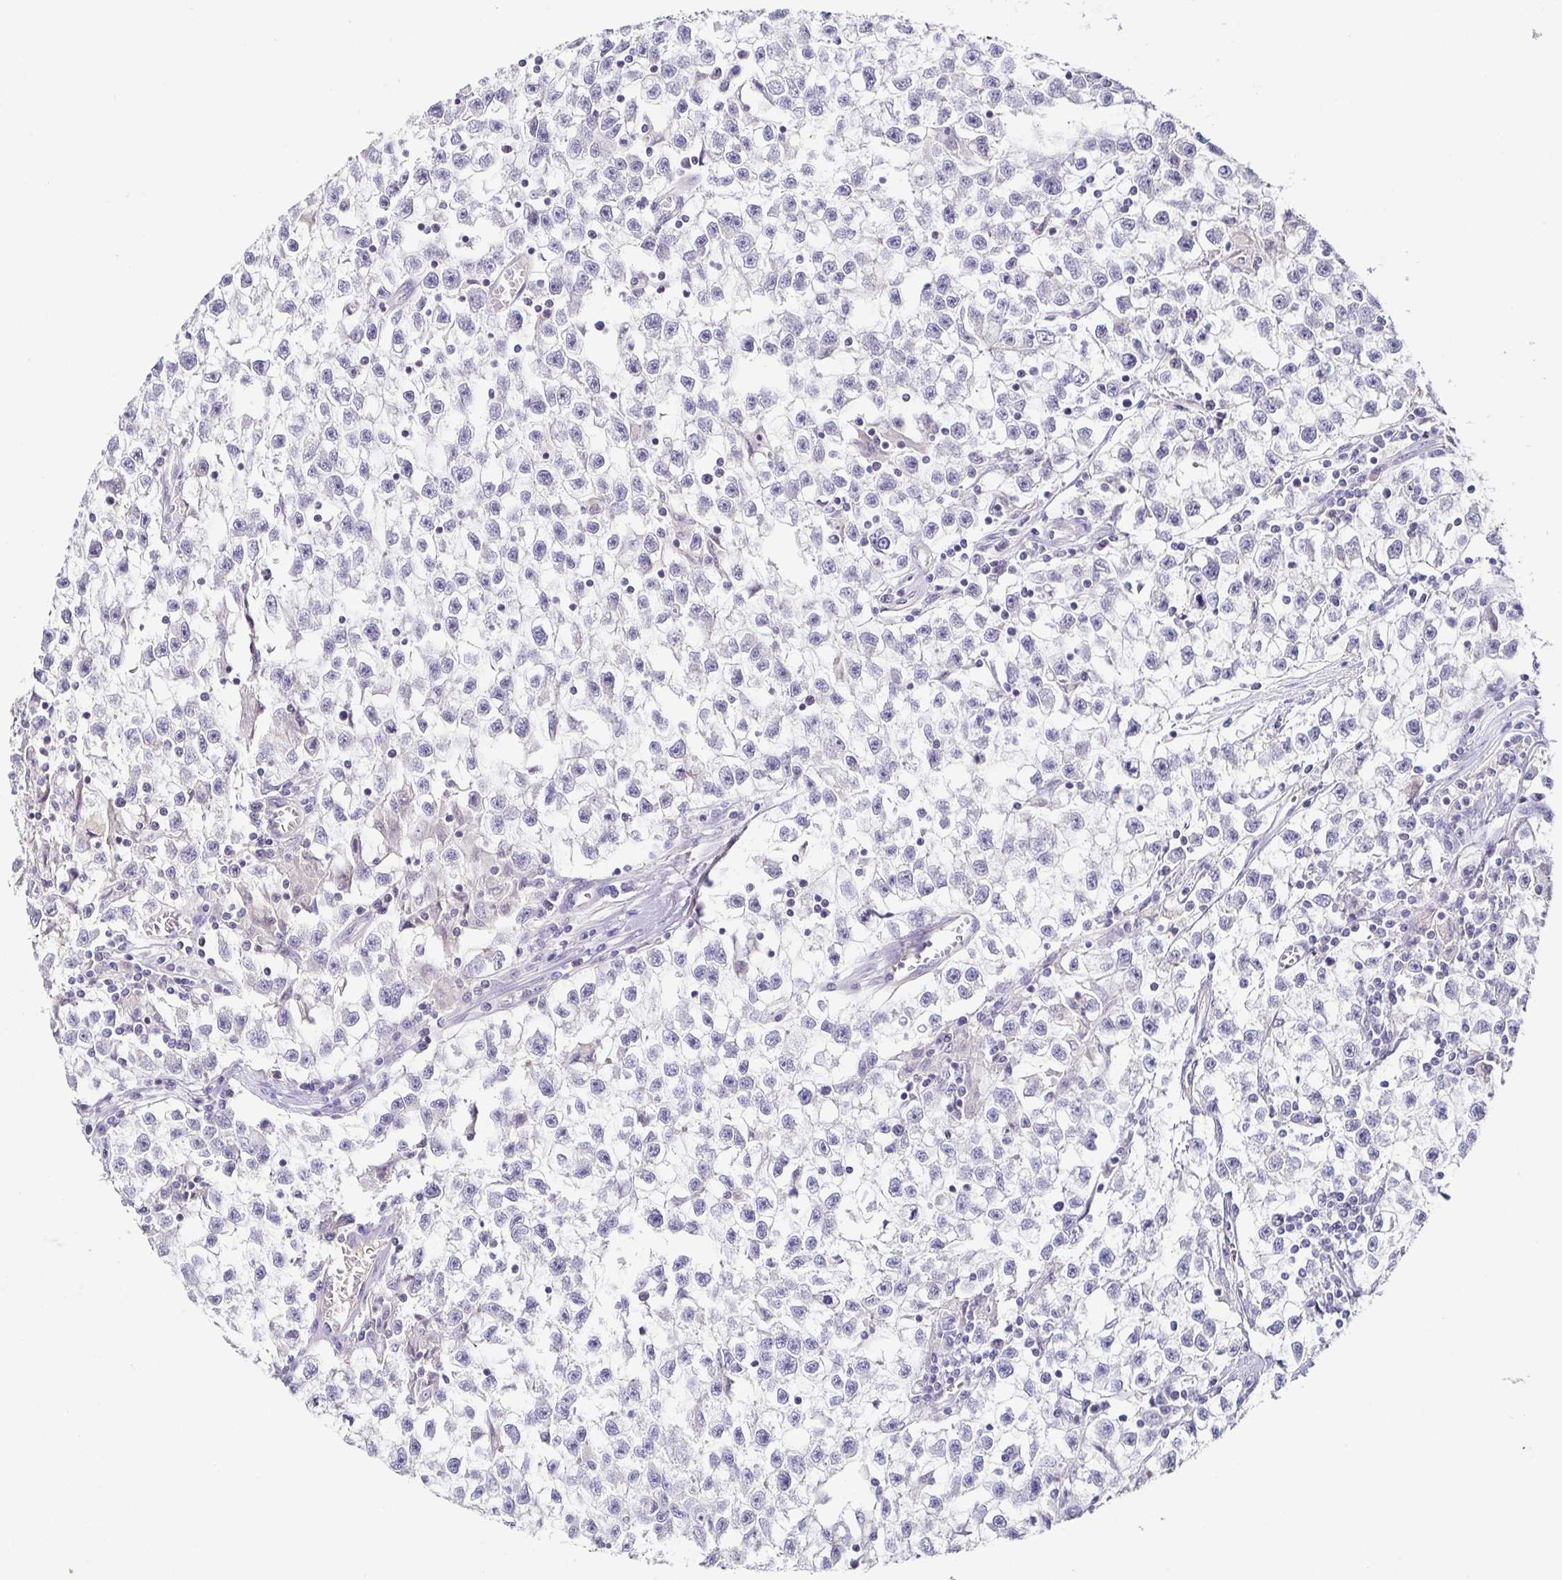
{"staining": {"intensity": "negative", "quantity": "none", "location": "none"}, "tissue": "testis cancer", "cell_type": "Tumor cells", "image_type": "cancer", "snomed": [{"axis": "morphology", "description": "Seminoma, NOS"}, {"axis": "topography", "description": "Testis"}], "caption": "Tumor cells are negative for protein expression in human testis cancer (seminoma).", "gene": "PIWIL3", "patient": {"sex": "male", "age": 31}}